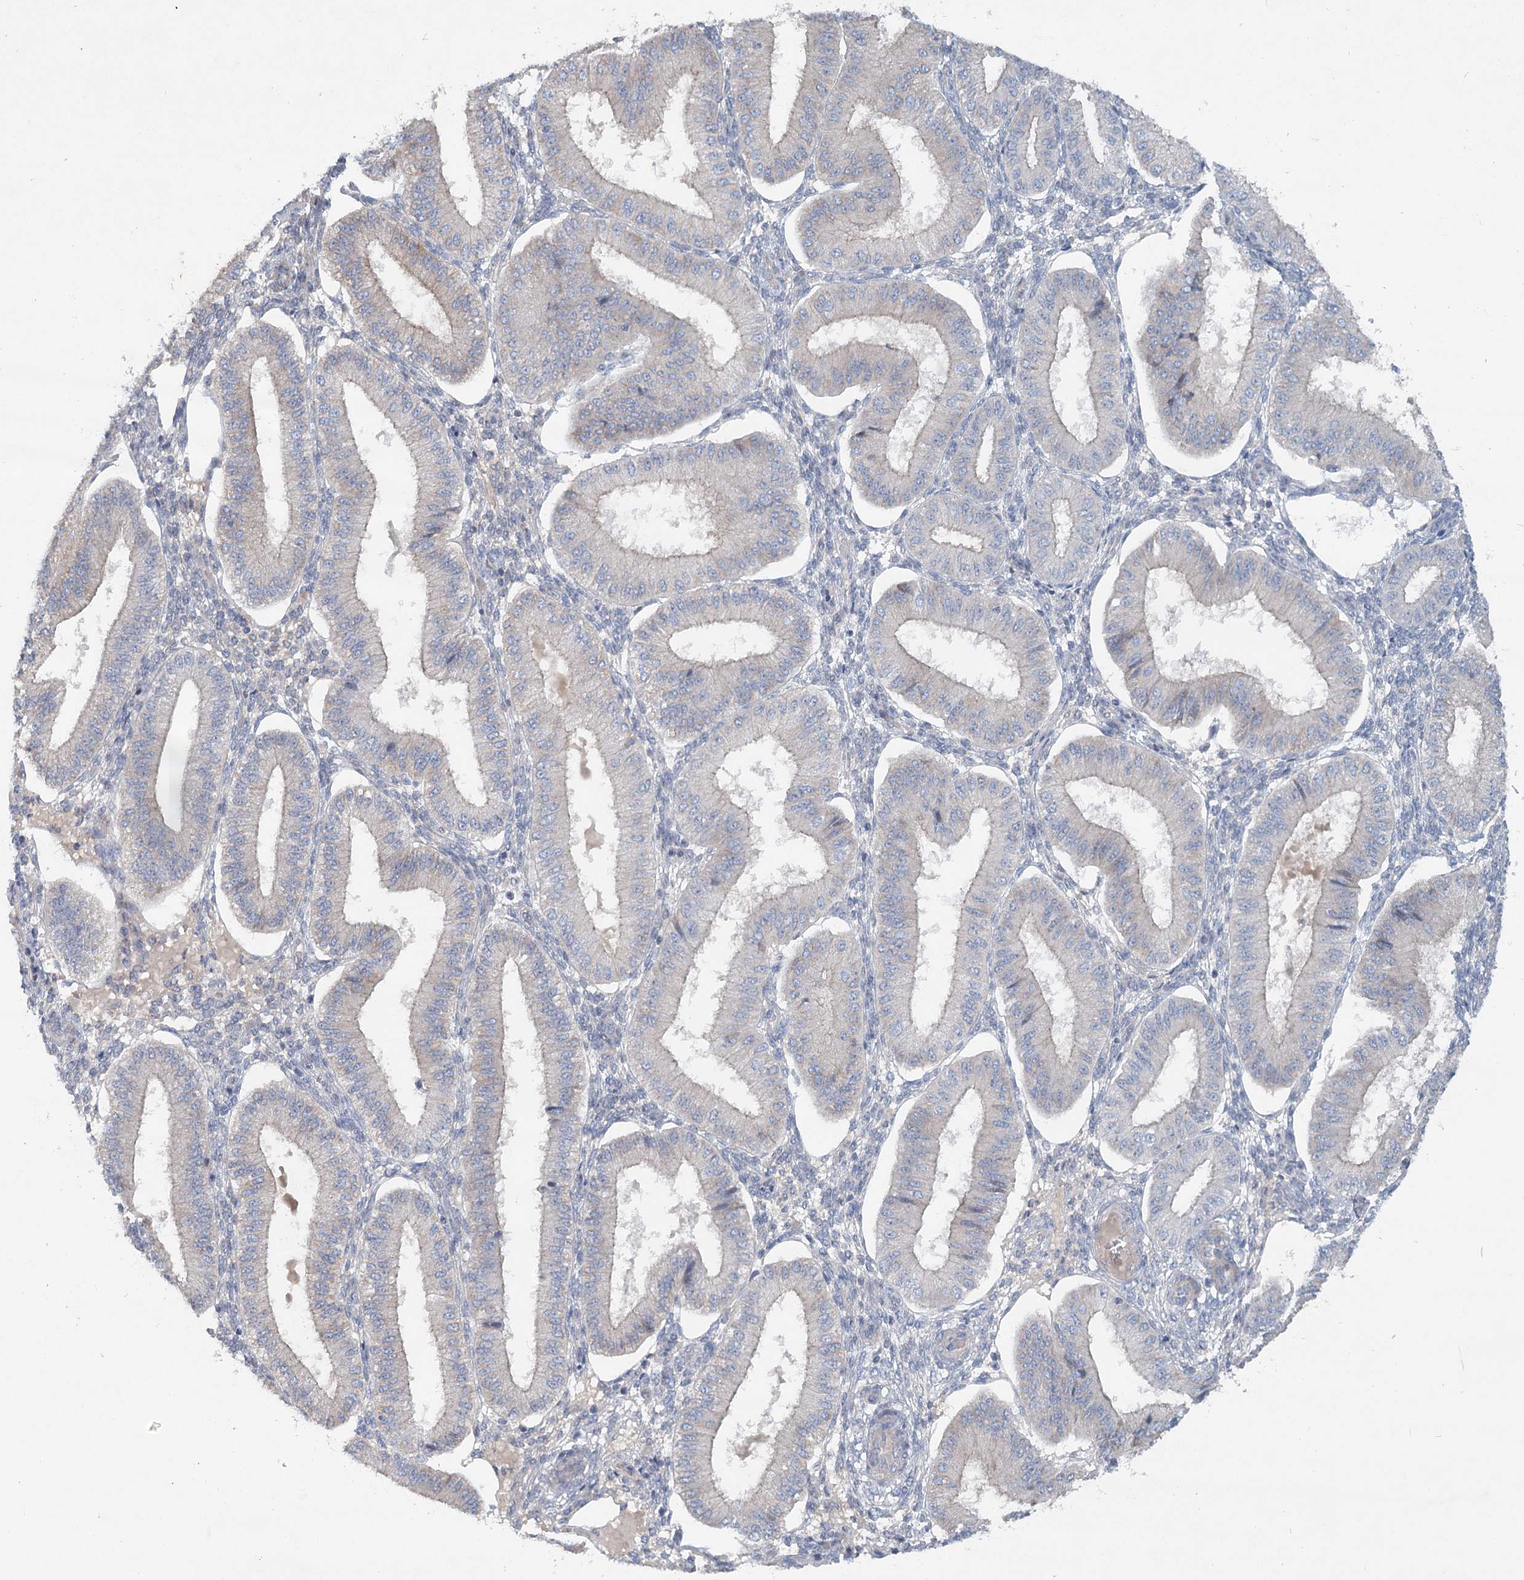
{"staining": {"intensity": "negative", "quantity": "none", "location": "none"}, "tissue": "endometrium", "cell_type": "Cells in endometrial stroma", "image_type": "normal", "snomed": [{"axis": "morphology", "description": "Normal tissue, NOS"}, {"axis": "topography", "description": "Endometrium"}], "caption": "A high-resolution micrograph shows IHC staining of unremarkable endometrium, which shows no significant expression in cells in endometrial stroma. Nuclei are stained in blue.", "gene": "DNMBP", "patient": {"sex": "female", "age": 39}}